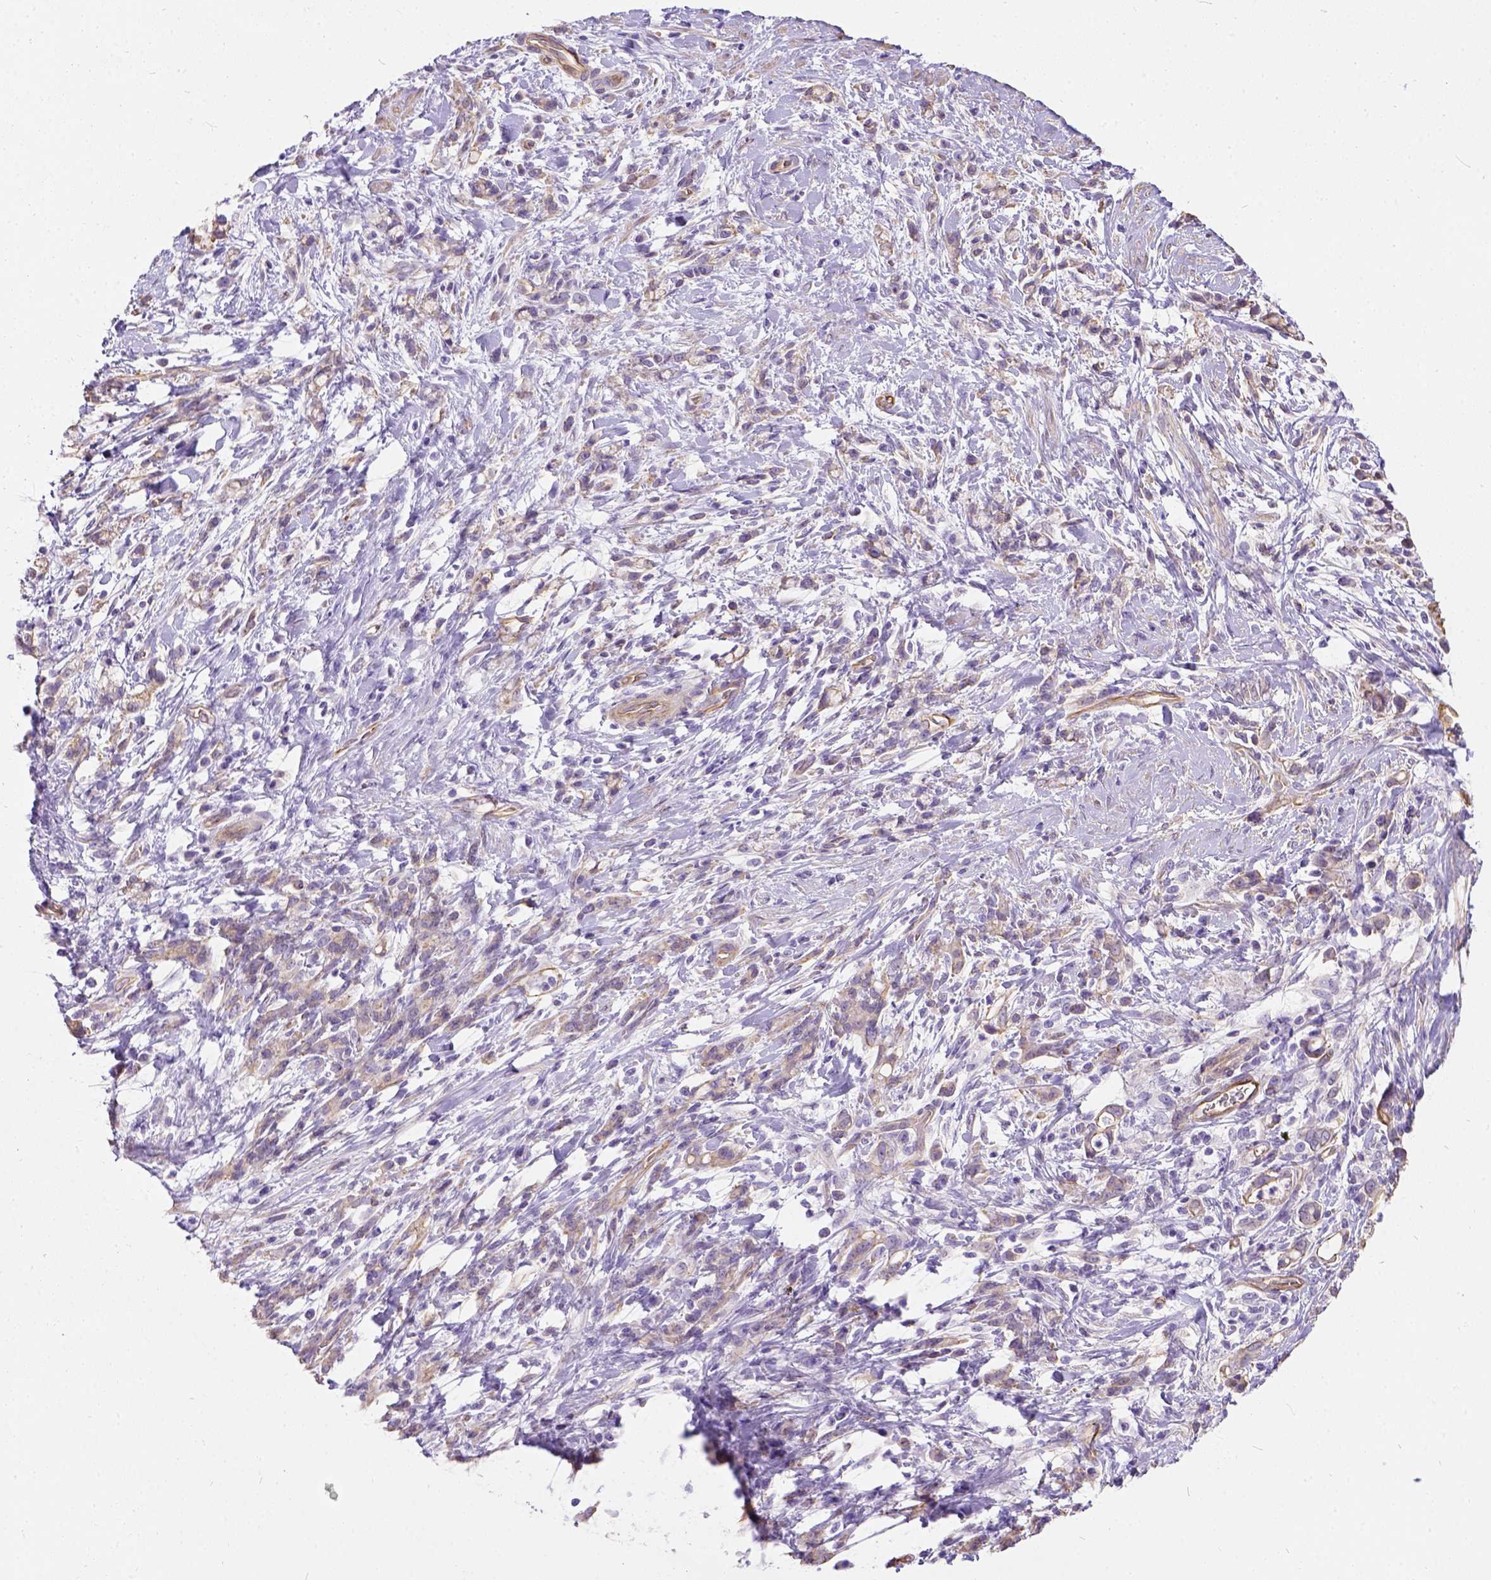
{"staining": {"intensity": "weak", "quantity": ">75%", "location": "cytoplasmic/membranous"}, "tissue": "stomach cancer", "cell_type": "Tumor cells", "image_type": "cancer", "snomed": [{"axis": "morphology", "description": "Adenocarcinoma, NOS"}, {"axis": "topography", "description": "Stomach"}], "caption": "Brown immunohistochemical staining in human stomach adenocarcinoma shows weak cytoplasmic/membranous staining in approximately >75% of tumor cells. The protein is stained brown, and the nuclei are stained in blue (DAB (3,3'-diaminobenzidine) IHC with brightfield microscopy, high magnification).", "gene": "PHF7", "patient": {"sex": "female", "age": 57}}